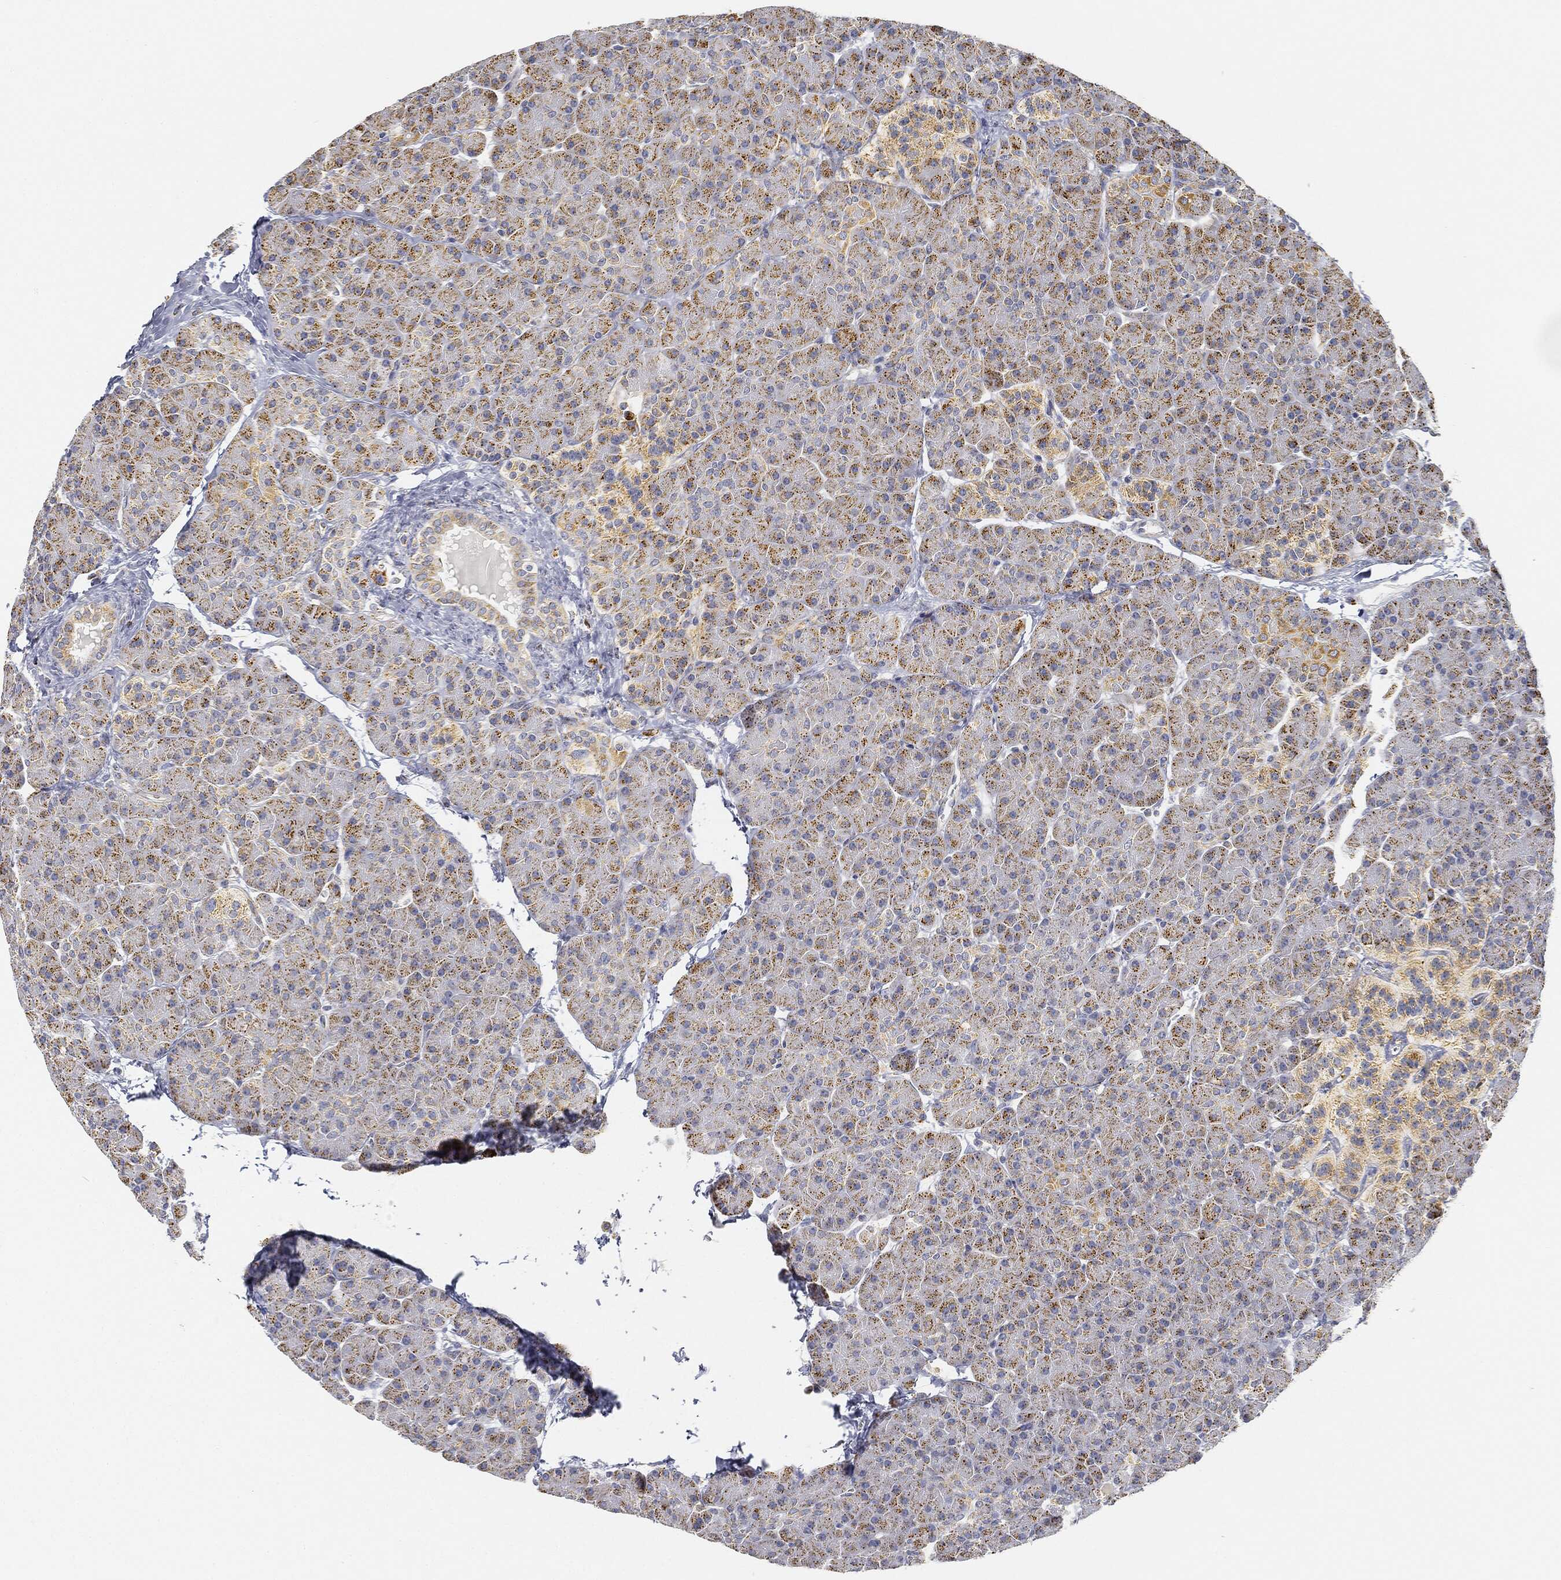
{"staining": {"intensity": "strong", "quantity": "25%-75%", "location": "cytoplasmic/membranous"}, "tissue": "pancreas", "cell_type": "Exocrine glandular cells", "image_type": "normal", "snomed": [{"axis": "morphology", "description": "Normal tissue, NOS"}, {"axis": "topography", "description": "Pancreas"}], "caption": "This photomicrograph exhibits normal pancreas stained with immunohistochemistry (IHC) to label a protein in brown. The cytoplasmic/membranous of exocrine glandular cells show strong positivity for the protein. Nuclei are counter-stained blue.", "gene": "CAPN15", "patient": {"sex": "female", "age": 44}}